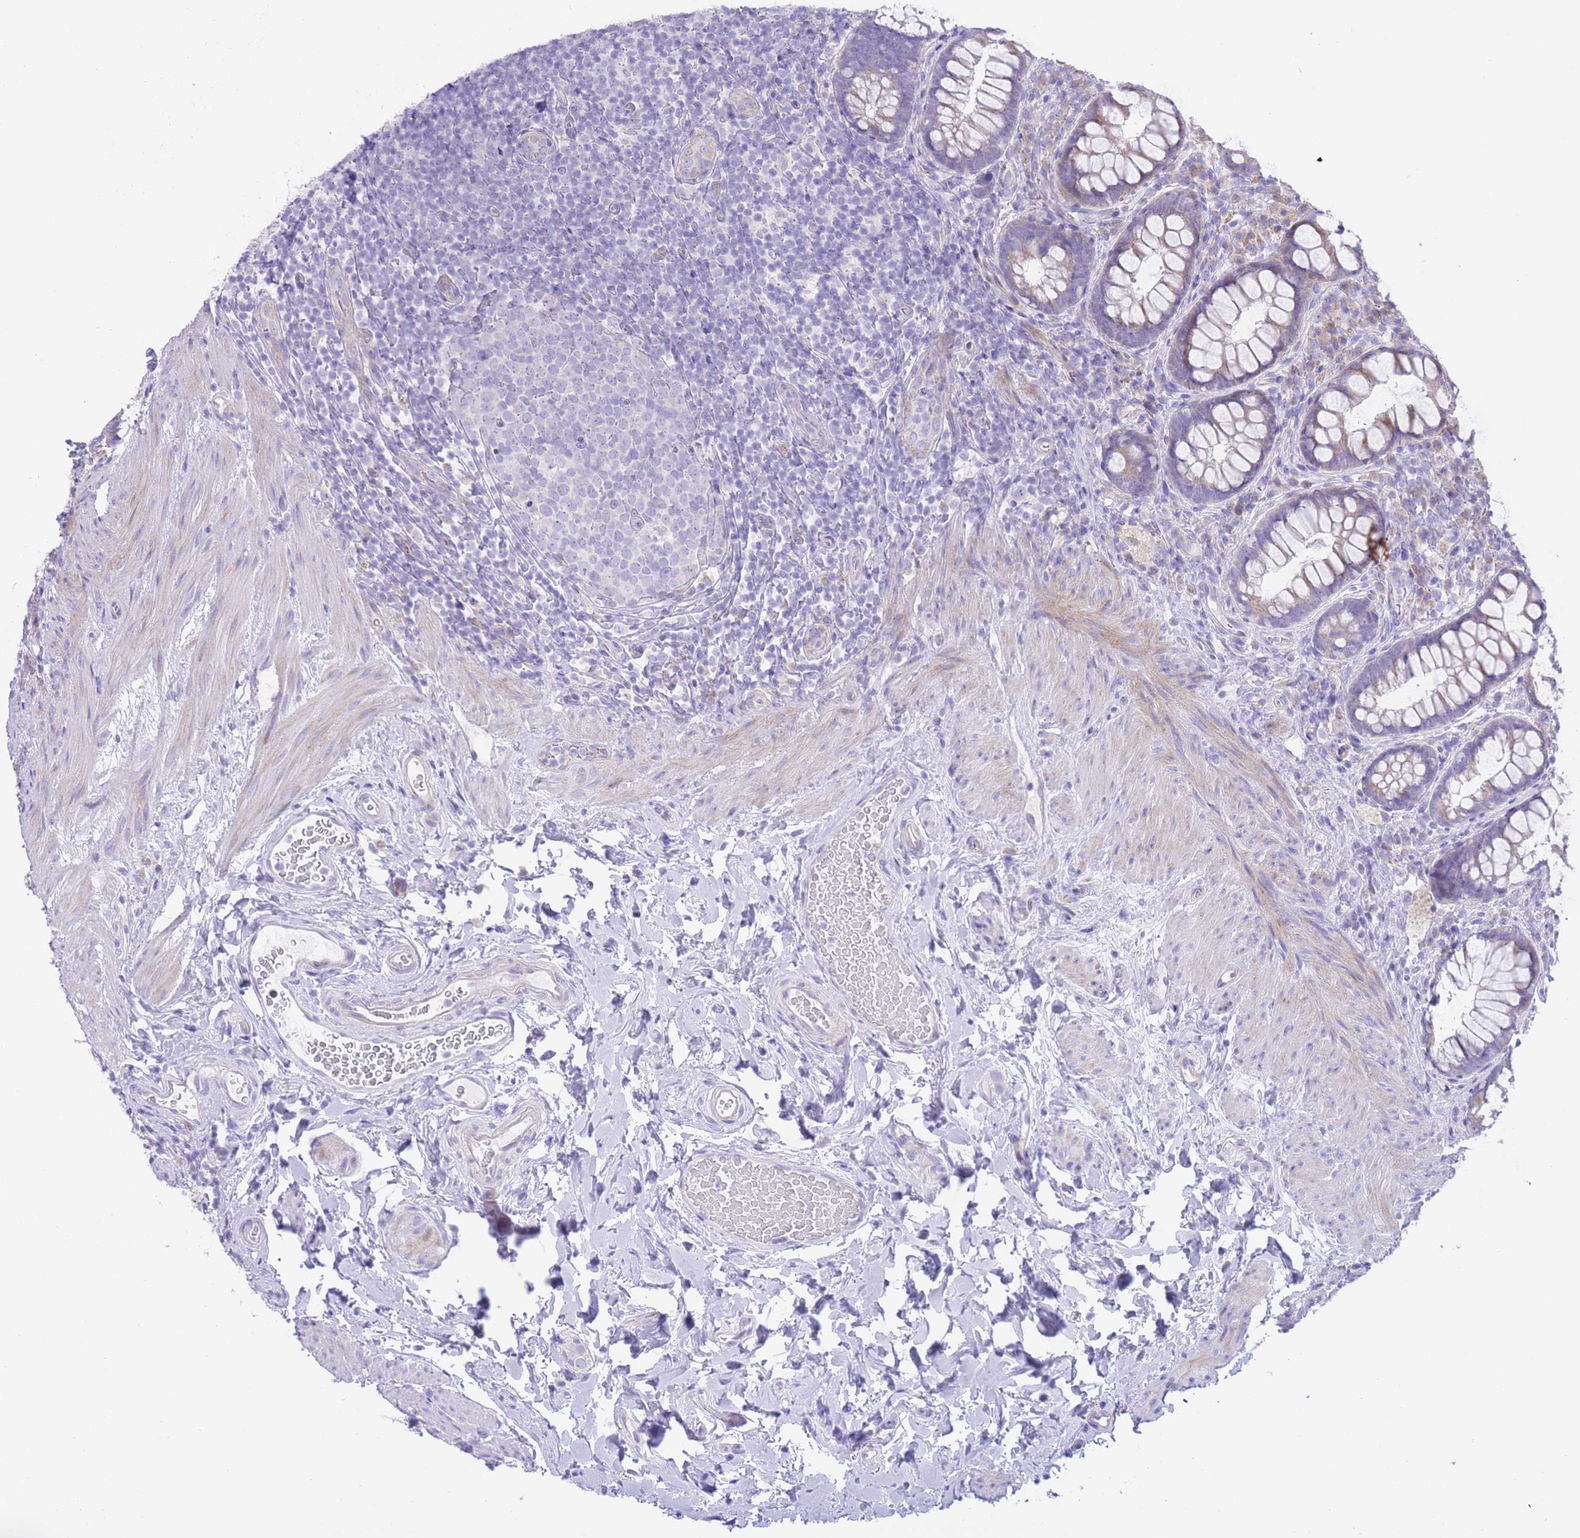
{"staining": {"intensity": "moderate", "quantity": "<25%", "location": "cytoplasmic/membranous"}, "tissue": "rectum", "cell_type": "Glandular cells", "image_type": "normal", "snomed": [{"axis": "morphology", "description": "Normal tissue, NOS"}, {"axis": "topography", "description": "Rectum"}, {"axis": "topography", "description": "Peripheral nerve tissue"}], "caption": "Protein analysis of unremarkable rectum demonstrates moderate cytoplasmic/membranous expression in about <25% of glandular cells.", "gene": "QTRT1", "patient": {"sex": "female", "age": 69}}